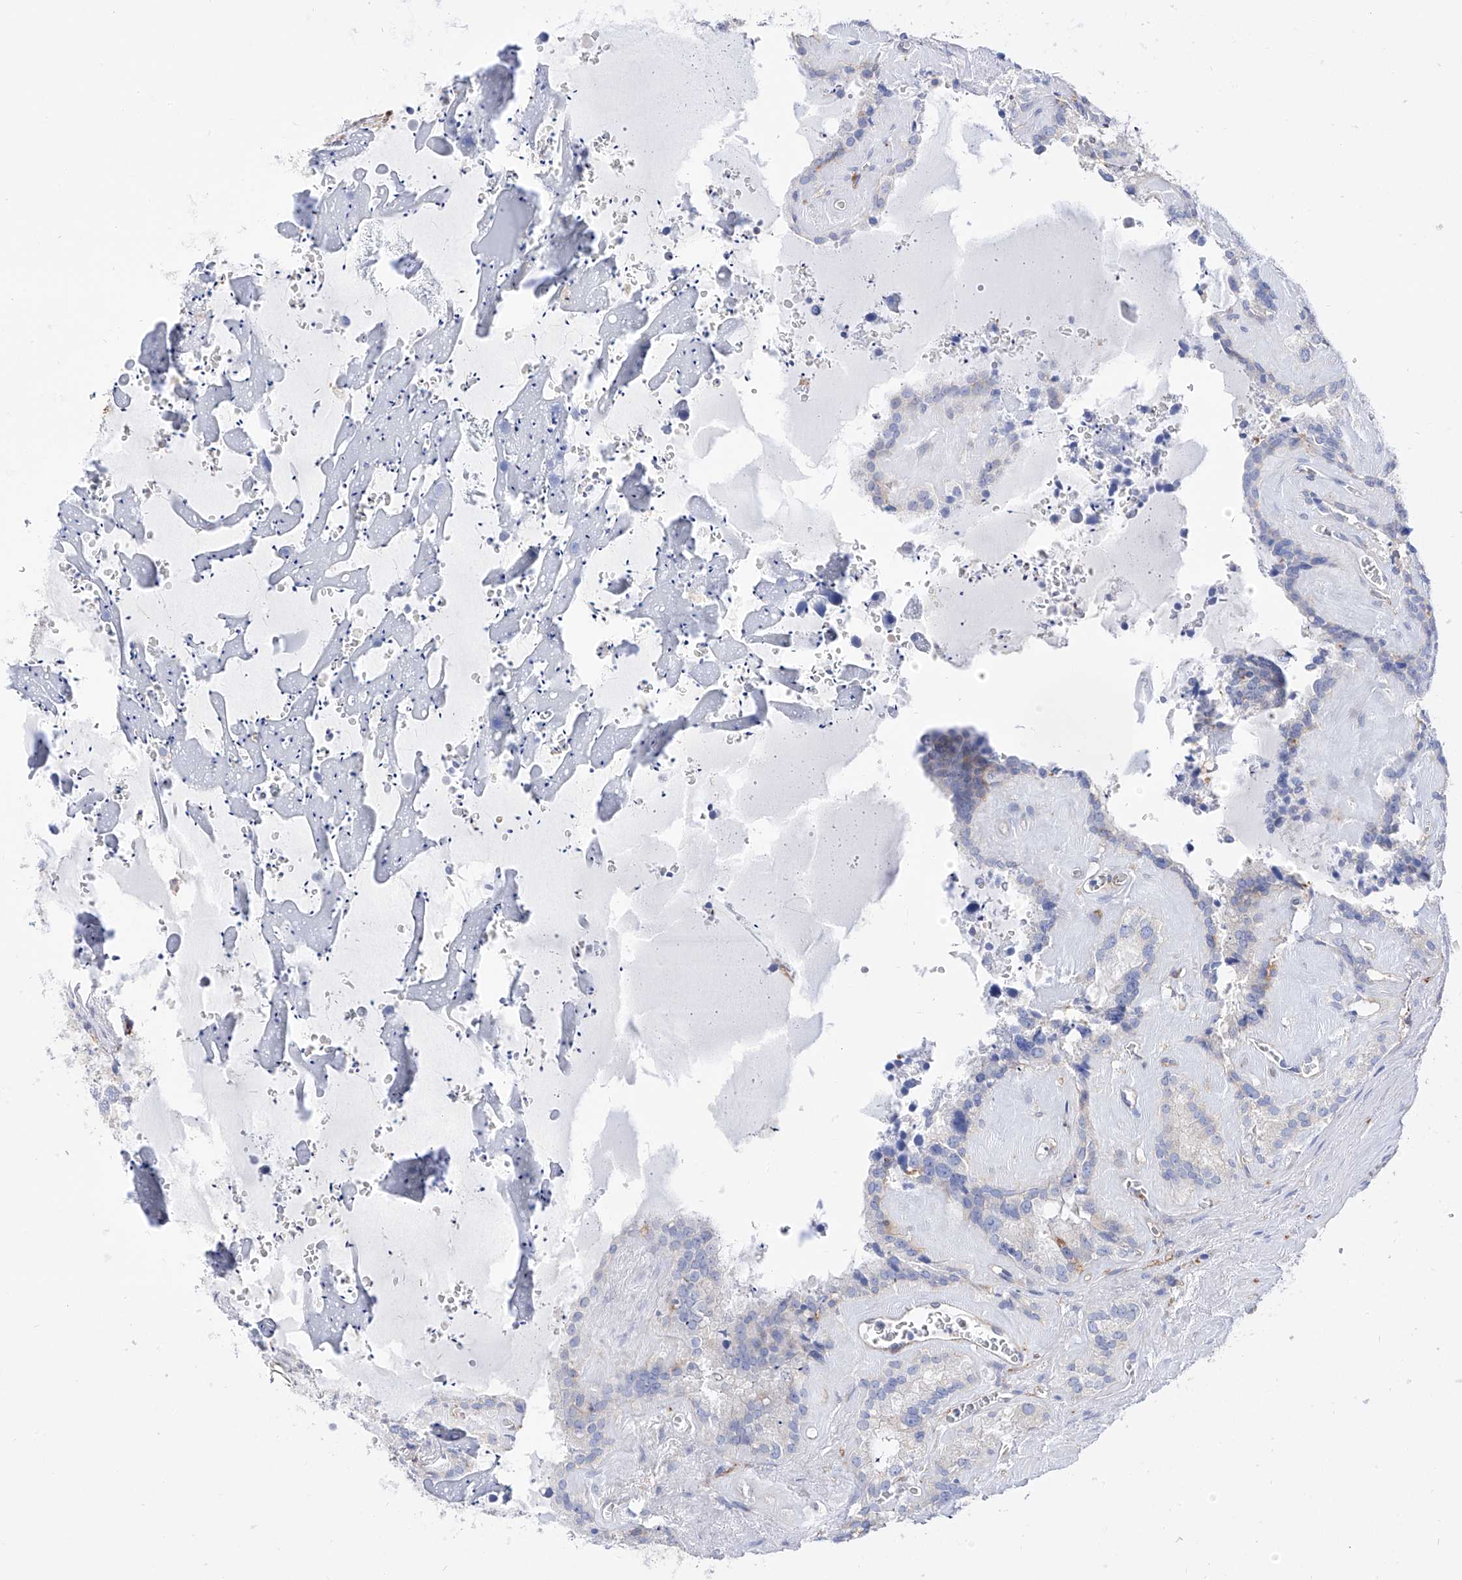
{"staining": {"intensity": "negative", "quantity": "none", "location": "none"}, "tissue": "seminal vesicle", "cell_type": "Glandular cells", "image_type": "normal", "snomed": [{"axis": "morphology", "description": "Normal tissue, NOS"}, {"axis": "topography", "description": "Prostate"}, {"axis": "topography", "description": "Seminal veicle"}], "caption": "A histopathology image of seminal vesicle stained for a protein displays no brown staining in glandular cells. (DAB (3,3'-diaminobenzidine) immunohistochemistry visualized using brightfield microscopy, high magnification).", "gene": "ZNF653", "patient": {"sex": "male", "age": 59}}